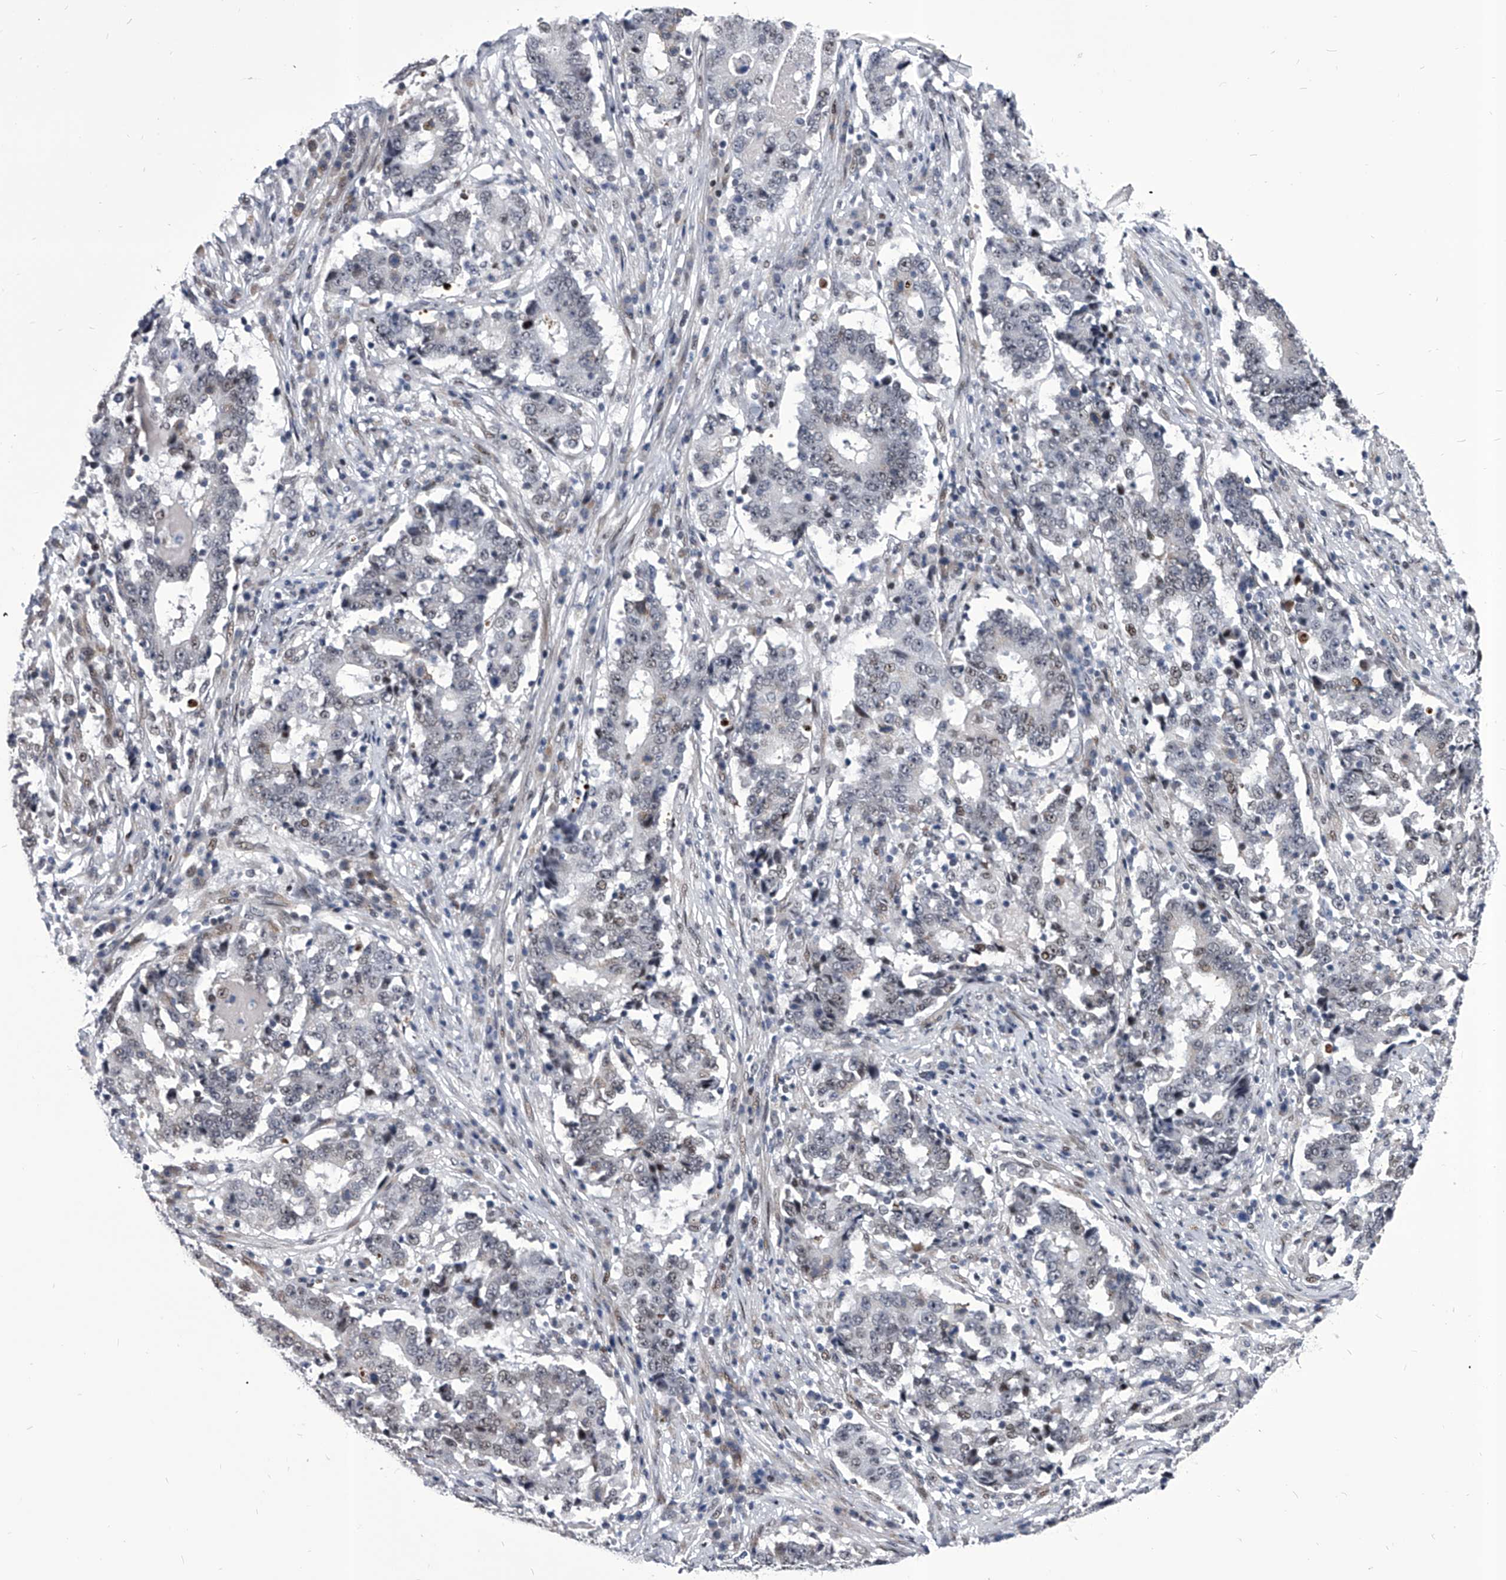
{"staining": {"intensity": "weak", "quantity": "<25%", "location": "nuclear"}, "tissue": "stomach cancer", "cell_type": "Tumor cells", "image_type": "cancer", "snomed": [{"axis": "morphology", "description": "Adenocarcinoma, NOS"}, {"axis": "topography", "description": "Stomach"}], "caption": "Immunohistochemistry of stomach adenocarcinoma shows no positivity in tumor cells.", "gene": "CMTR1", "patient": {"sex": "male", "age": 59}}